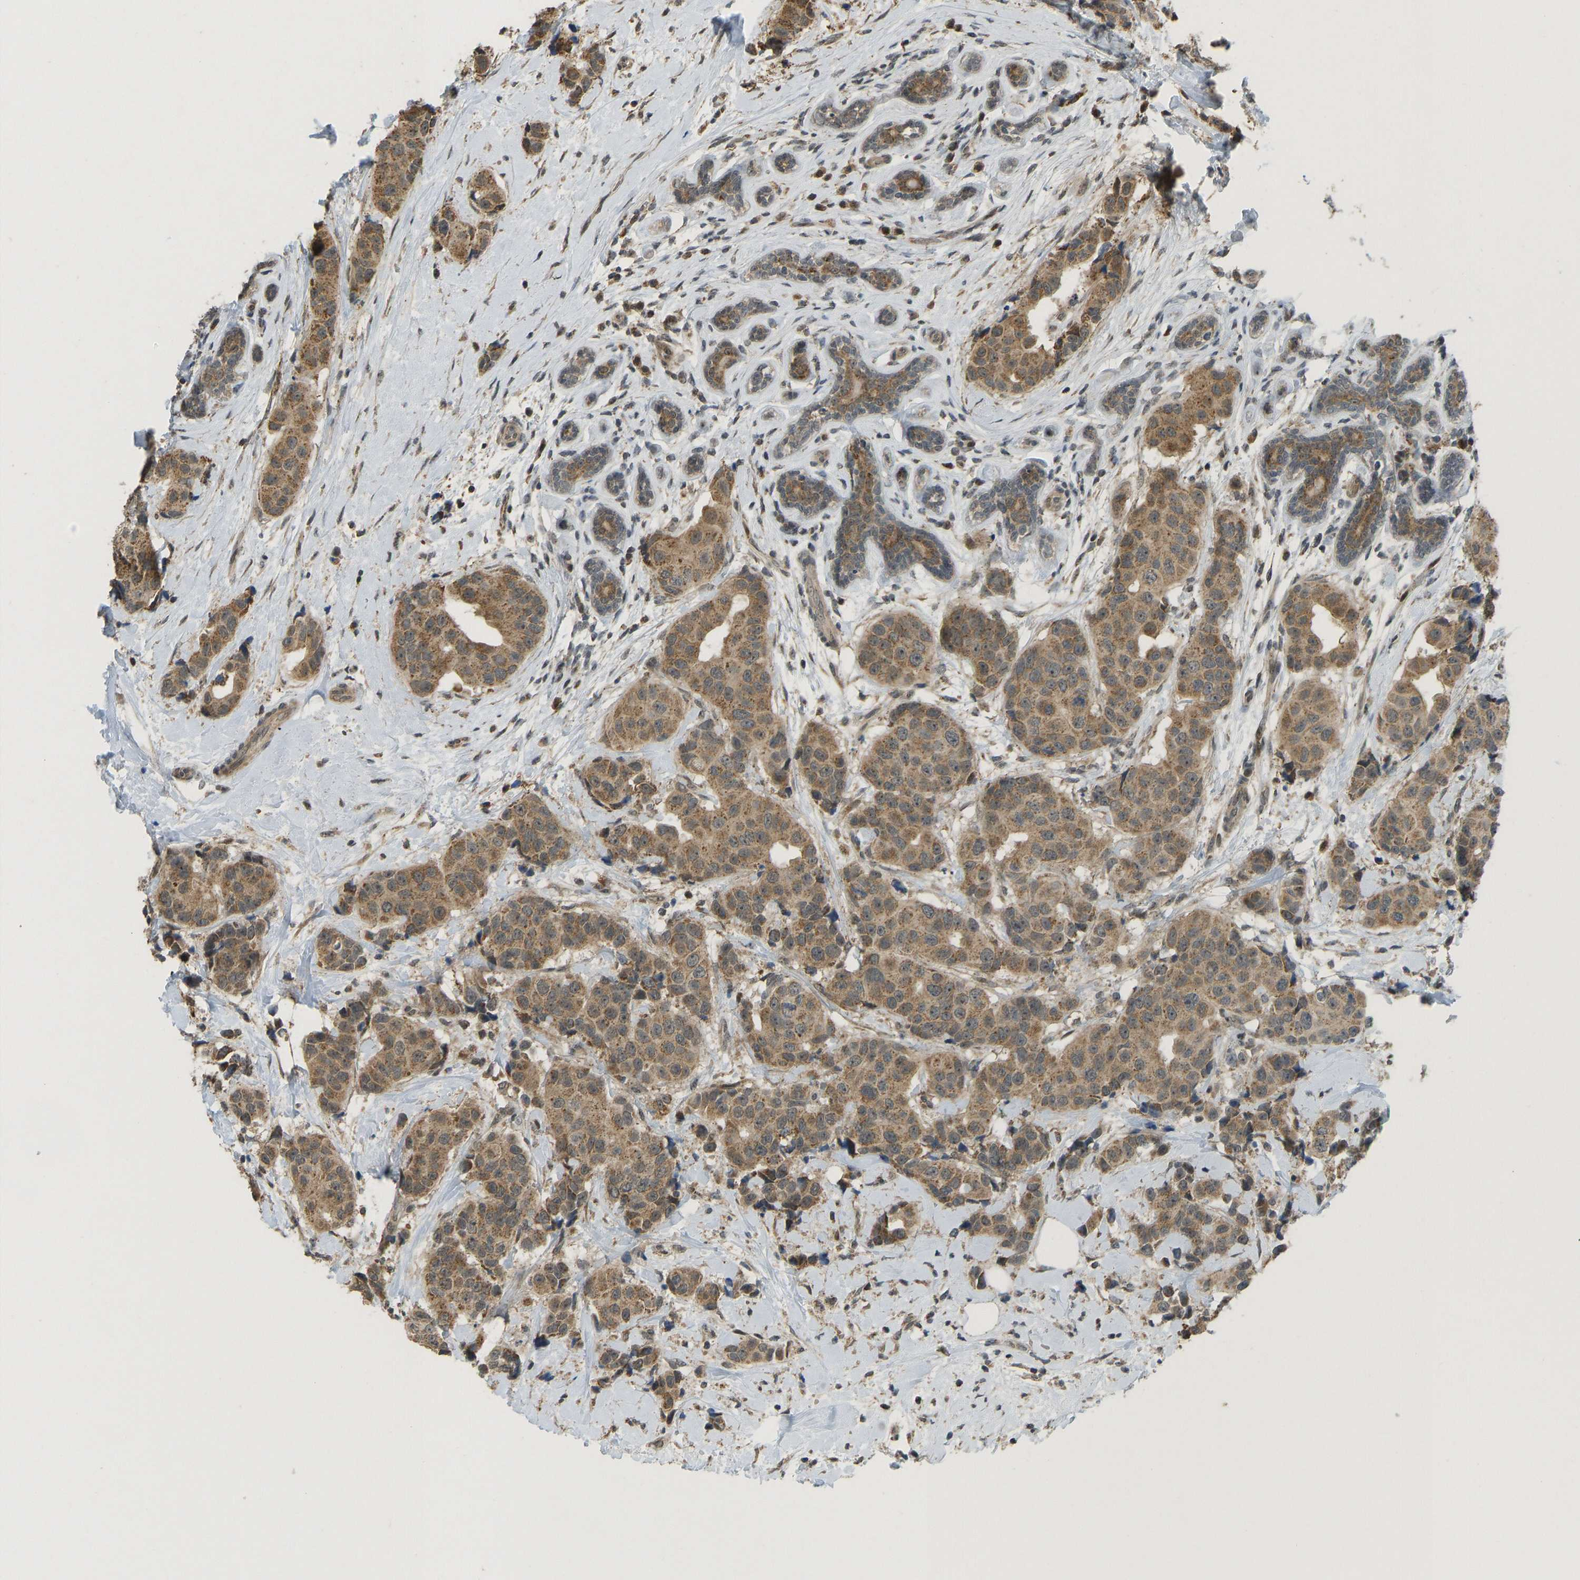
{"staining": {"intensity": "moderate", "quantity": ">75%", "location": "cytoplasmic/membranous"}, "tissue": "breast cancer", "cell_type": "Tumor cells", "image_type": "cancer", "snomed": [{"axis": "morphology", "description": "Normal tissue, NOS"}, {"axis": "morphology", "description": "Duct carcinoma"}, {"axis": "topography", "description": "Breast"}], "caption": "About >75% of tumor cells in human intraductal carcinoma (breast) exhibit moderate cytoplasmic/membranous protein expression as visualized by brown immunohistochemical staining.", "gene": "ACADS", "patient": {"sex": "female", "age": 39}}